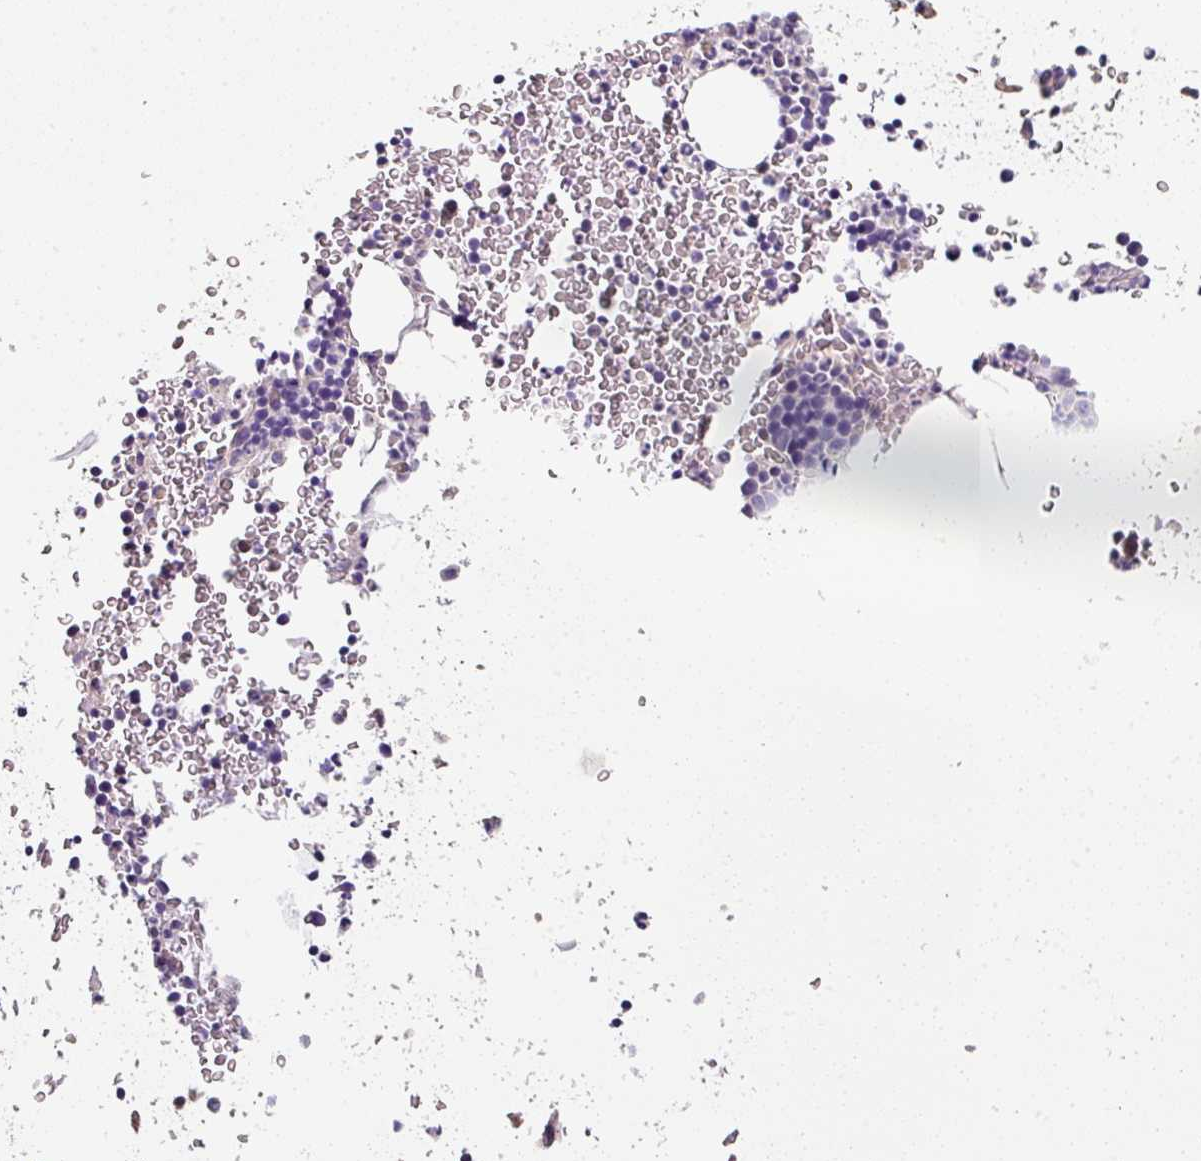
{"staining": {"intensity": "negative", "quantity": "none", "location": "none"}, "tissue": "bone marrow", "cell_type": "Hematopoietic cells", "image_type": "normal", "snomed": [{"axis": "morphology", "description": "Normal tissue, NOS"}, {"axis": "topography", "description": "Bone marrow"}], "caption": "The immunohistochemistry (IHC) micrograph has no significant expression in hematopoietic cells of bone marrow. (Immunohistochemistry (ihc), brightfield microscopy, high magnification).", "gene": "C4orf48", "patient": {"sex": "male", "age": 61}}